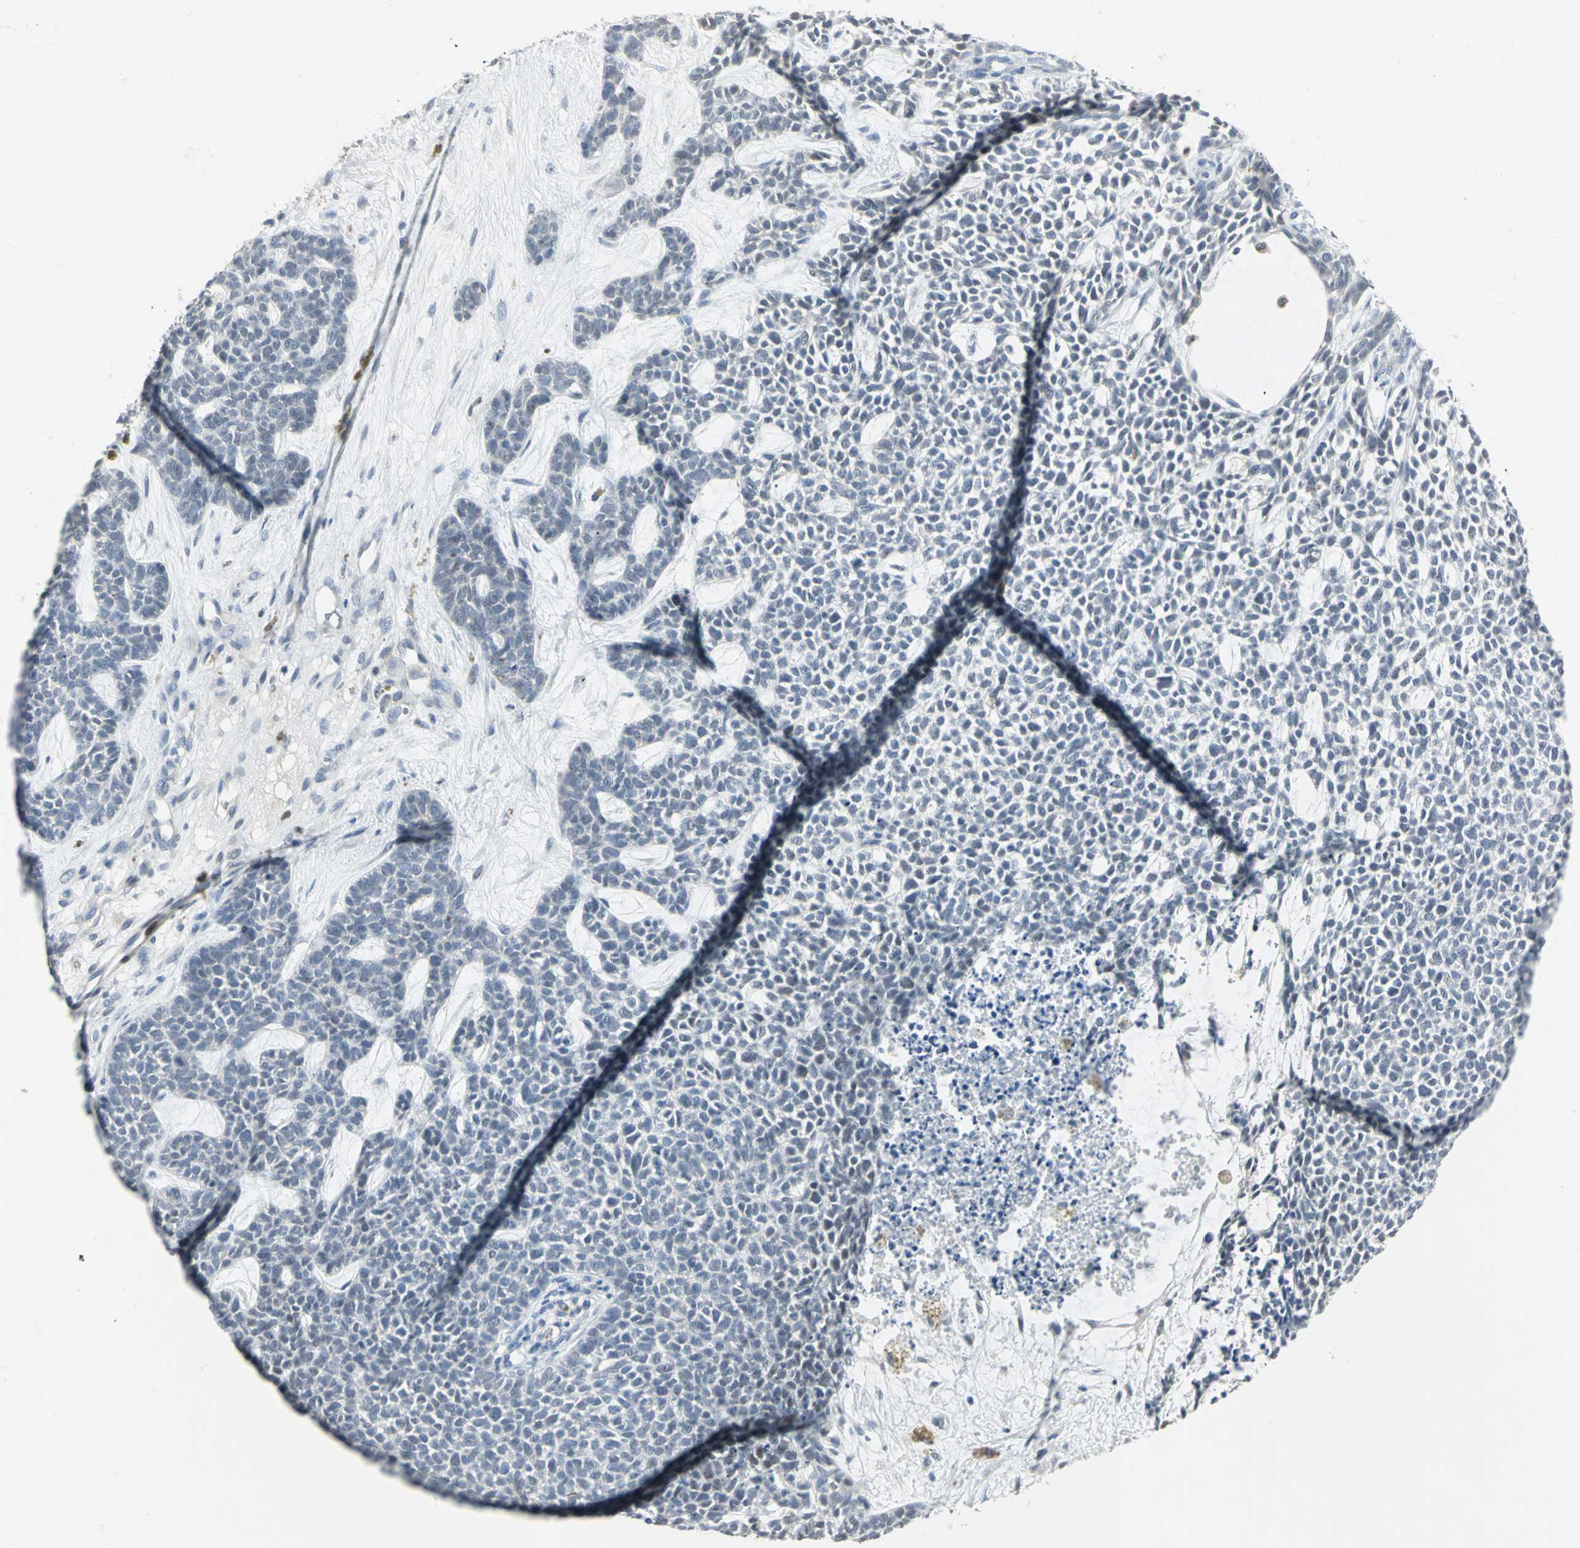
{"staining": {"intensity": "negative", "quantity": "none", "location": "none"}, "tissue": "skin cancer", "cell_type": "Tumor cells", "image_type": "cancer", "snomed": [{"axis": "morphology", "description": "Basal cell carcinoma"}, {"axis": "topography", "description": "Skin"}], "caption": "High power microscopy image of an immunohistochemistry (IHC) histopathology image of skin cancer, revealing no significant expression in tumor cells. Brightfield microscopy of IHC stained with DAB (brown) and hematoxylin (blue), captured at high magnification.", "gene": "BCL6", "patient": {"sex": "female", "age": 84}}